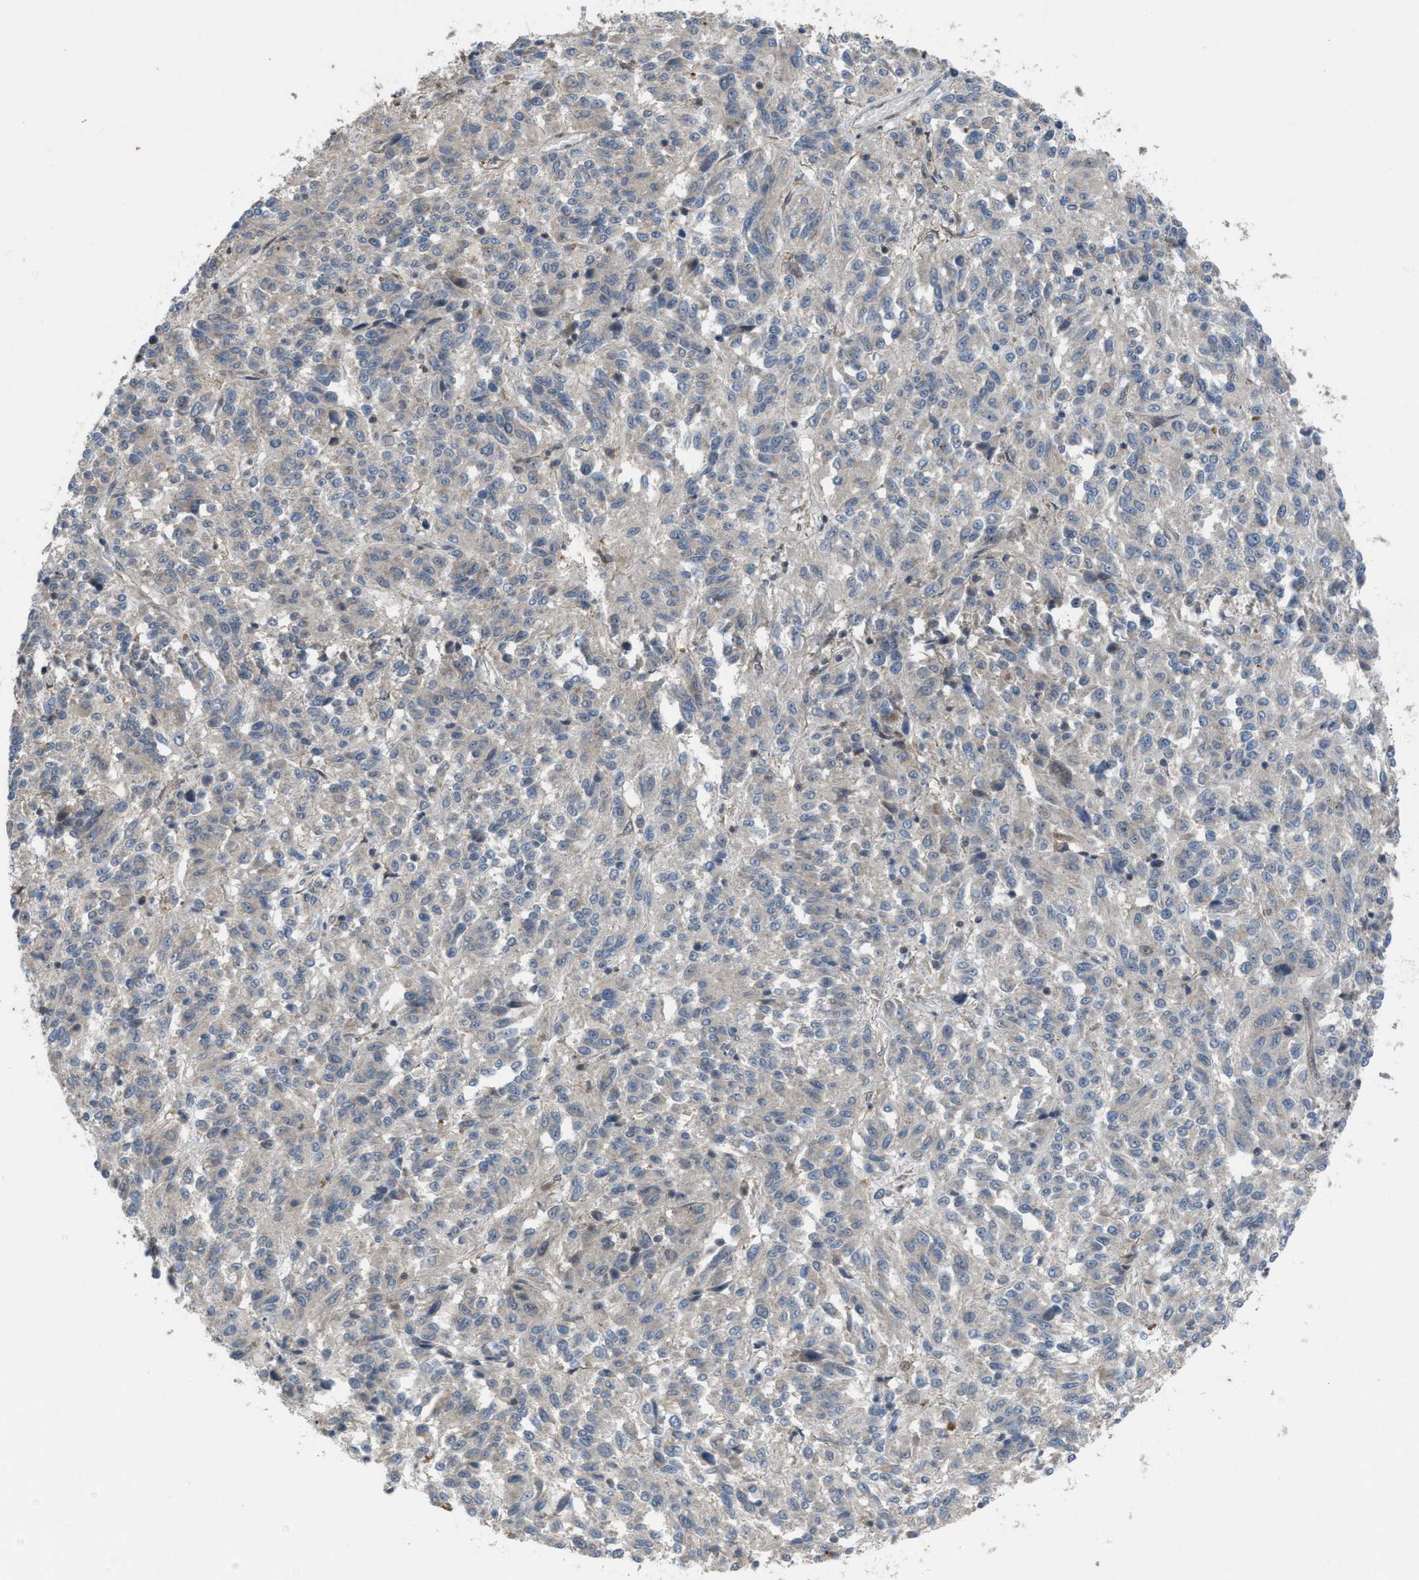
{"staining": {"intensity": "negative", "quantity": "none", "location": "none"}, "tissue": "melanoma", "cell_type": "Tumor cells", "image_type": "cancer", "snomed": [{"axis": "morphology", "description": "Malignant melanoma, Metastatic site"}, {"axis": "topography", "description": "Lung"}], "caption": "Immunohistochemical staining of melanoma displays no significant expression in tumor cells.", "gene": "PLAA", "patient": {"sex": "male", "age": 64}}